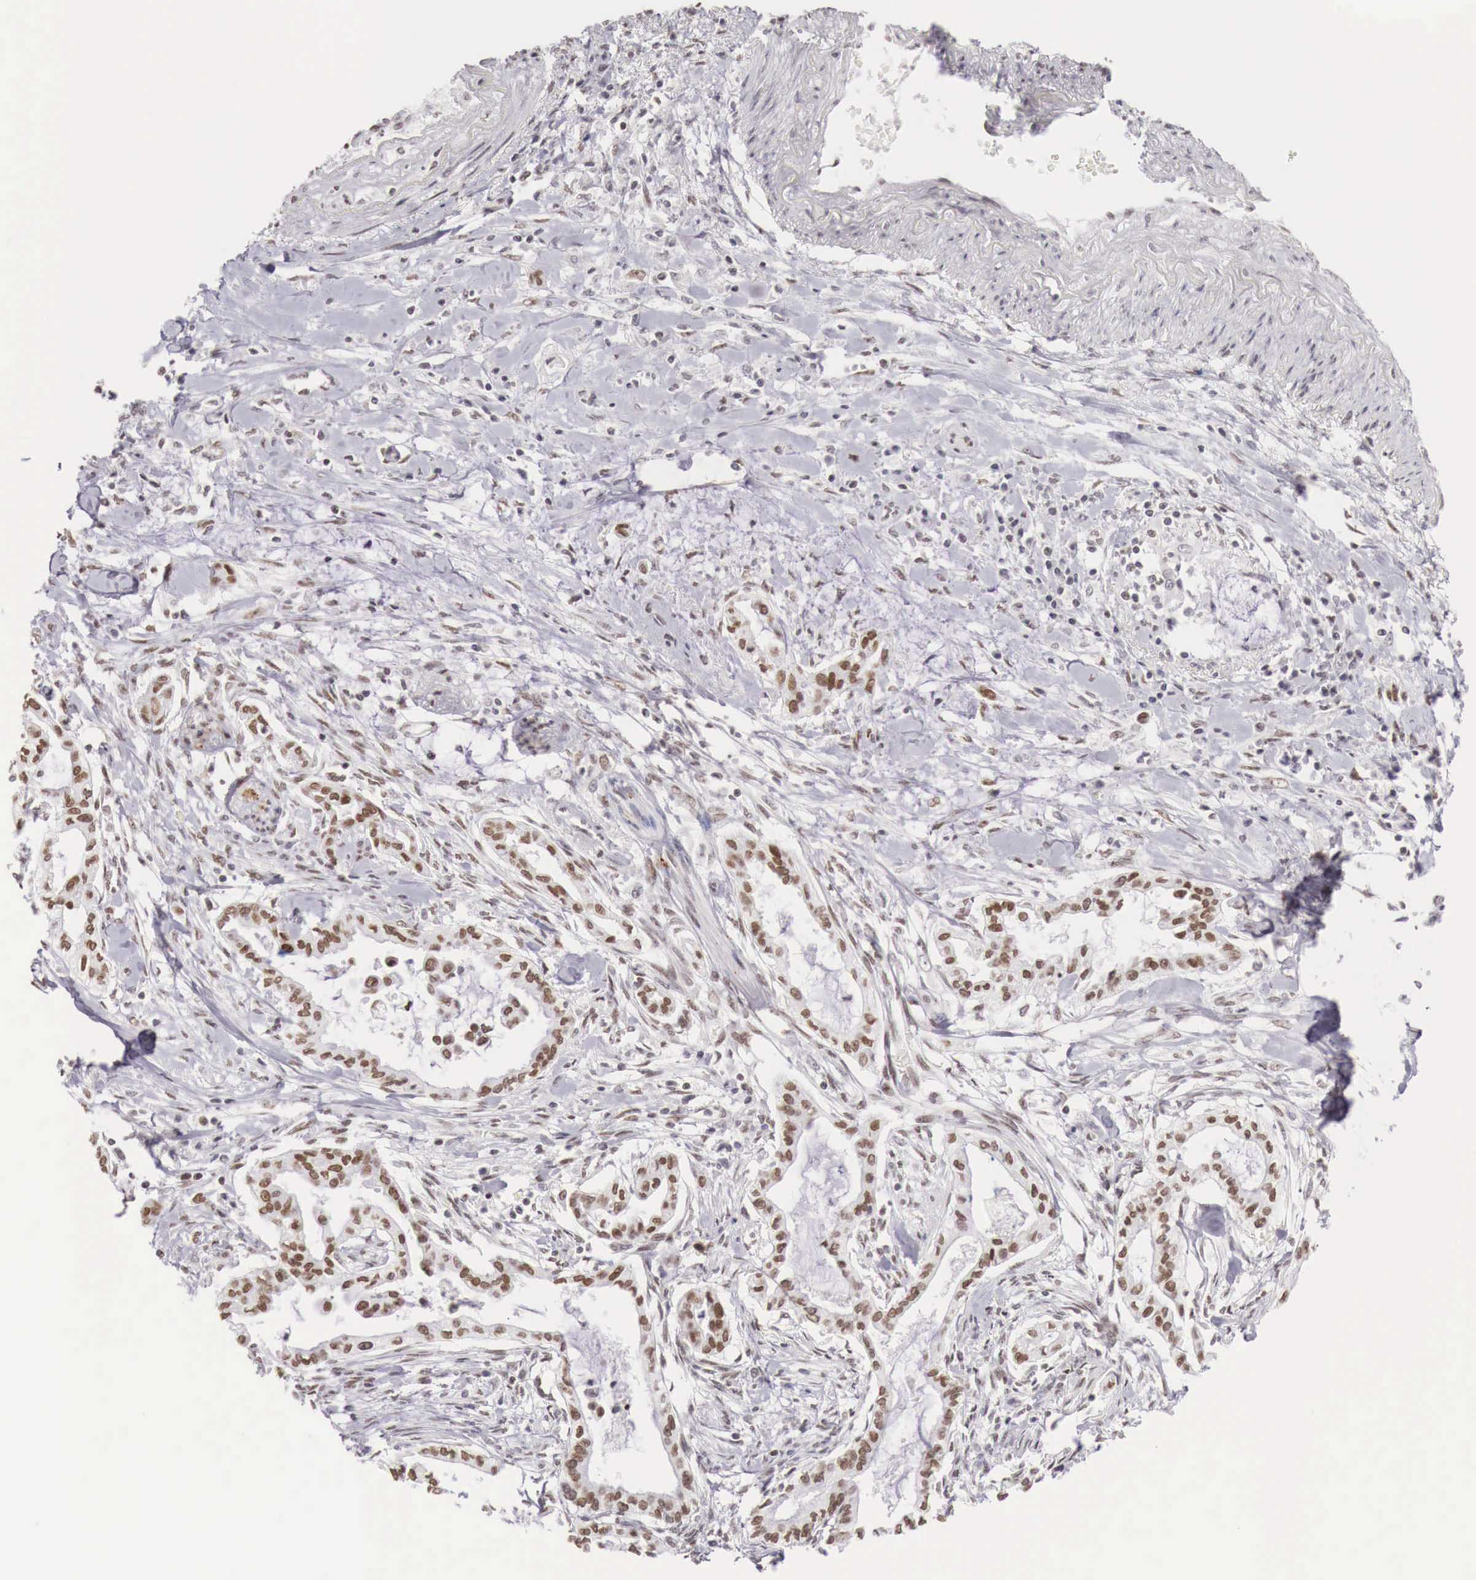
{"staining": {"intensity": "weak", "quantity": "25%-75%", "location": "nuclear"}, "tissue": "pancreatic cancer", "cell_type": "Tumor cells", "image_type": "cancer", "snomed": [{"axis": "morphology", "description": "Adenocarcinoma, NOS"}, {"axis": "topography", "description": "Pancreas"}], "caption": "Adenocarcinoma (pancreatic) was stained to show a protein in brown. There is low levels of weak nuclear staining in about 25%-75% of tumor cells. (DAB (3,3'-diaminobenzidine) = brown stain, brightfield microscopy at high magnification).", "gene": "PHF14", "patient": {"sex": "female", "age": 64}}